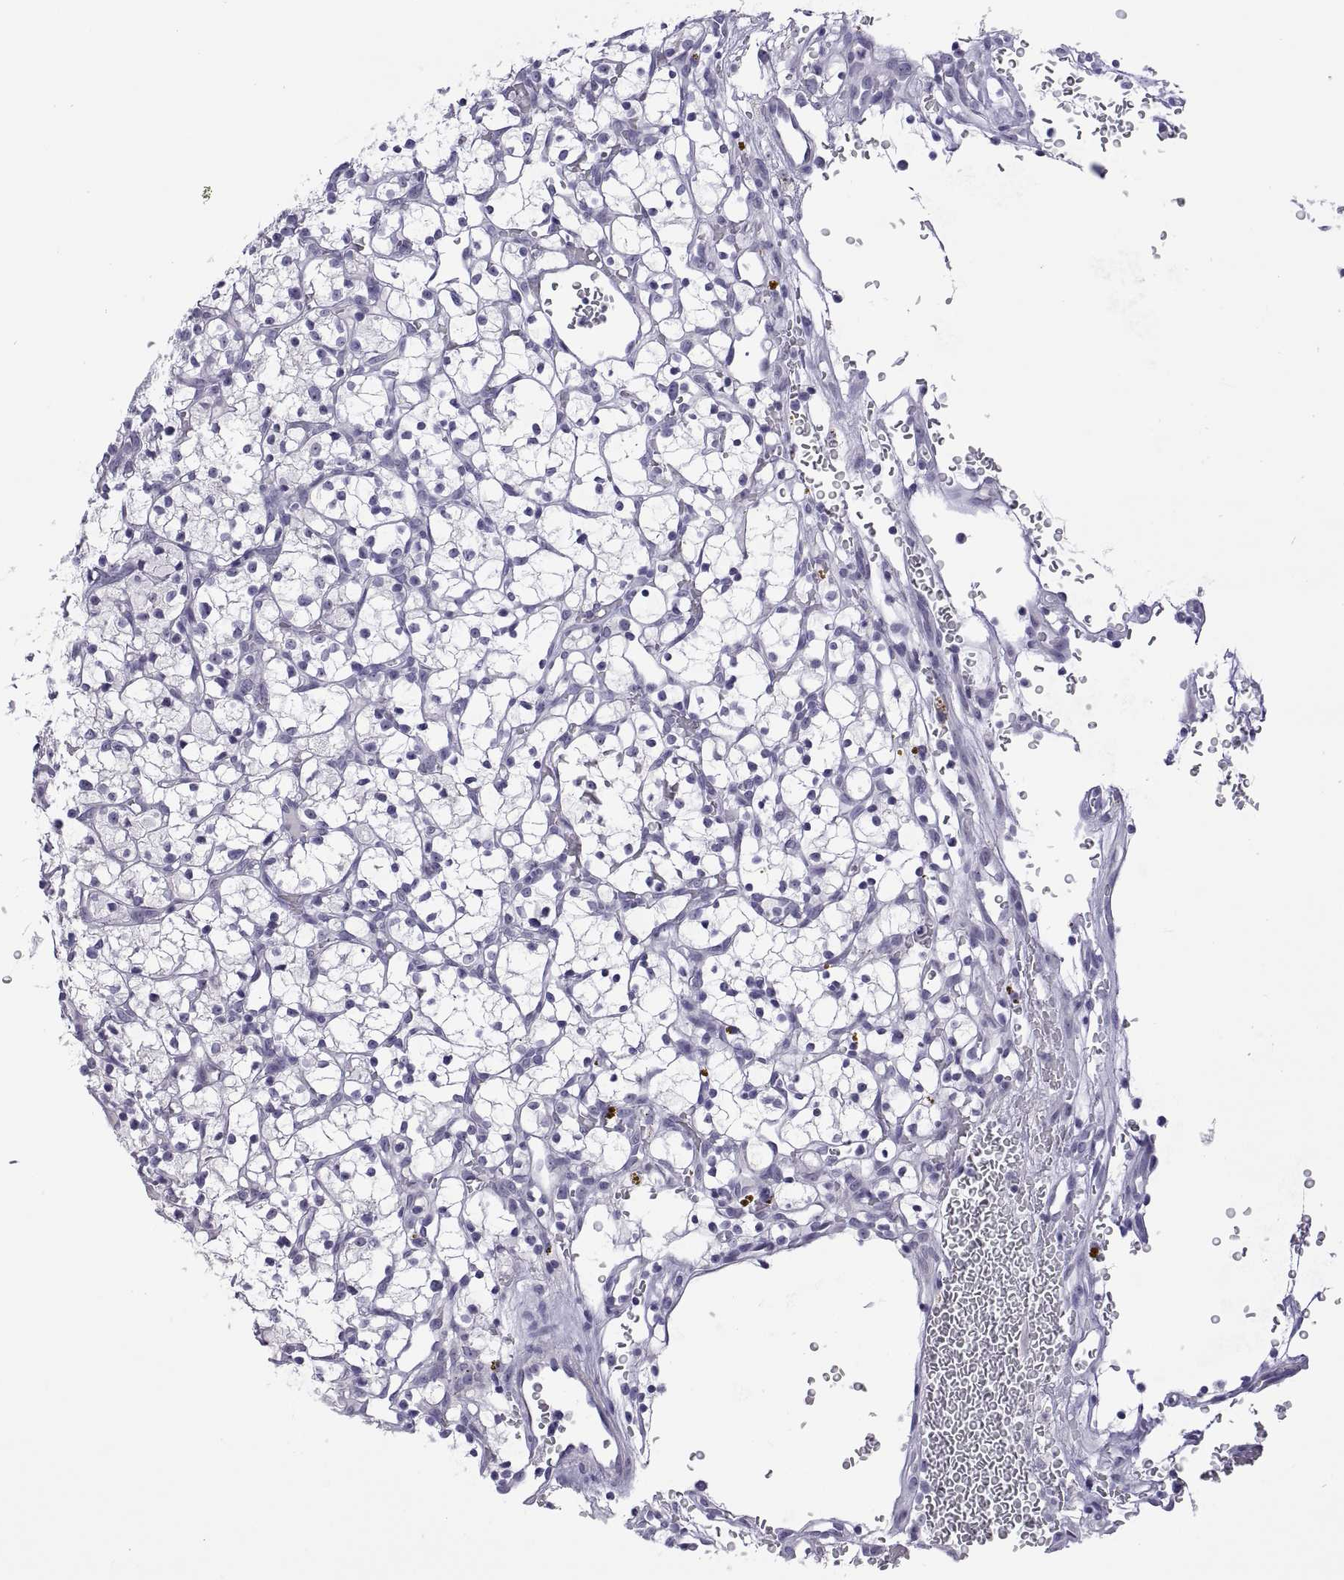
{"staining": {"intensity": "negative", "quantity": "none", "location": "none"}, "tissue": "renal cancer", "cell_type": "Tumor cells", "image_type": "cancer", "snomed": [{"axis": "morphology", "description": "Adenocarcinoma, NOS"}, {"axis": "topography", "description": "Kidney"}], "caption": "The immunohistochemistry (IHC) photomicrograph has no significant positivity in tumor cells of renal cancer (adenocarcinoma) tissue. (Stains: DAB (3,3'-diaminobenzidine) IHC with hematoxylin counter stain, Microscopy: brightfield microscopy at high magnification).", "gene": "VSX2", "patient": {"sex": "female", "age": 64}}